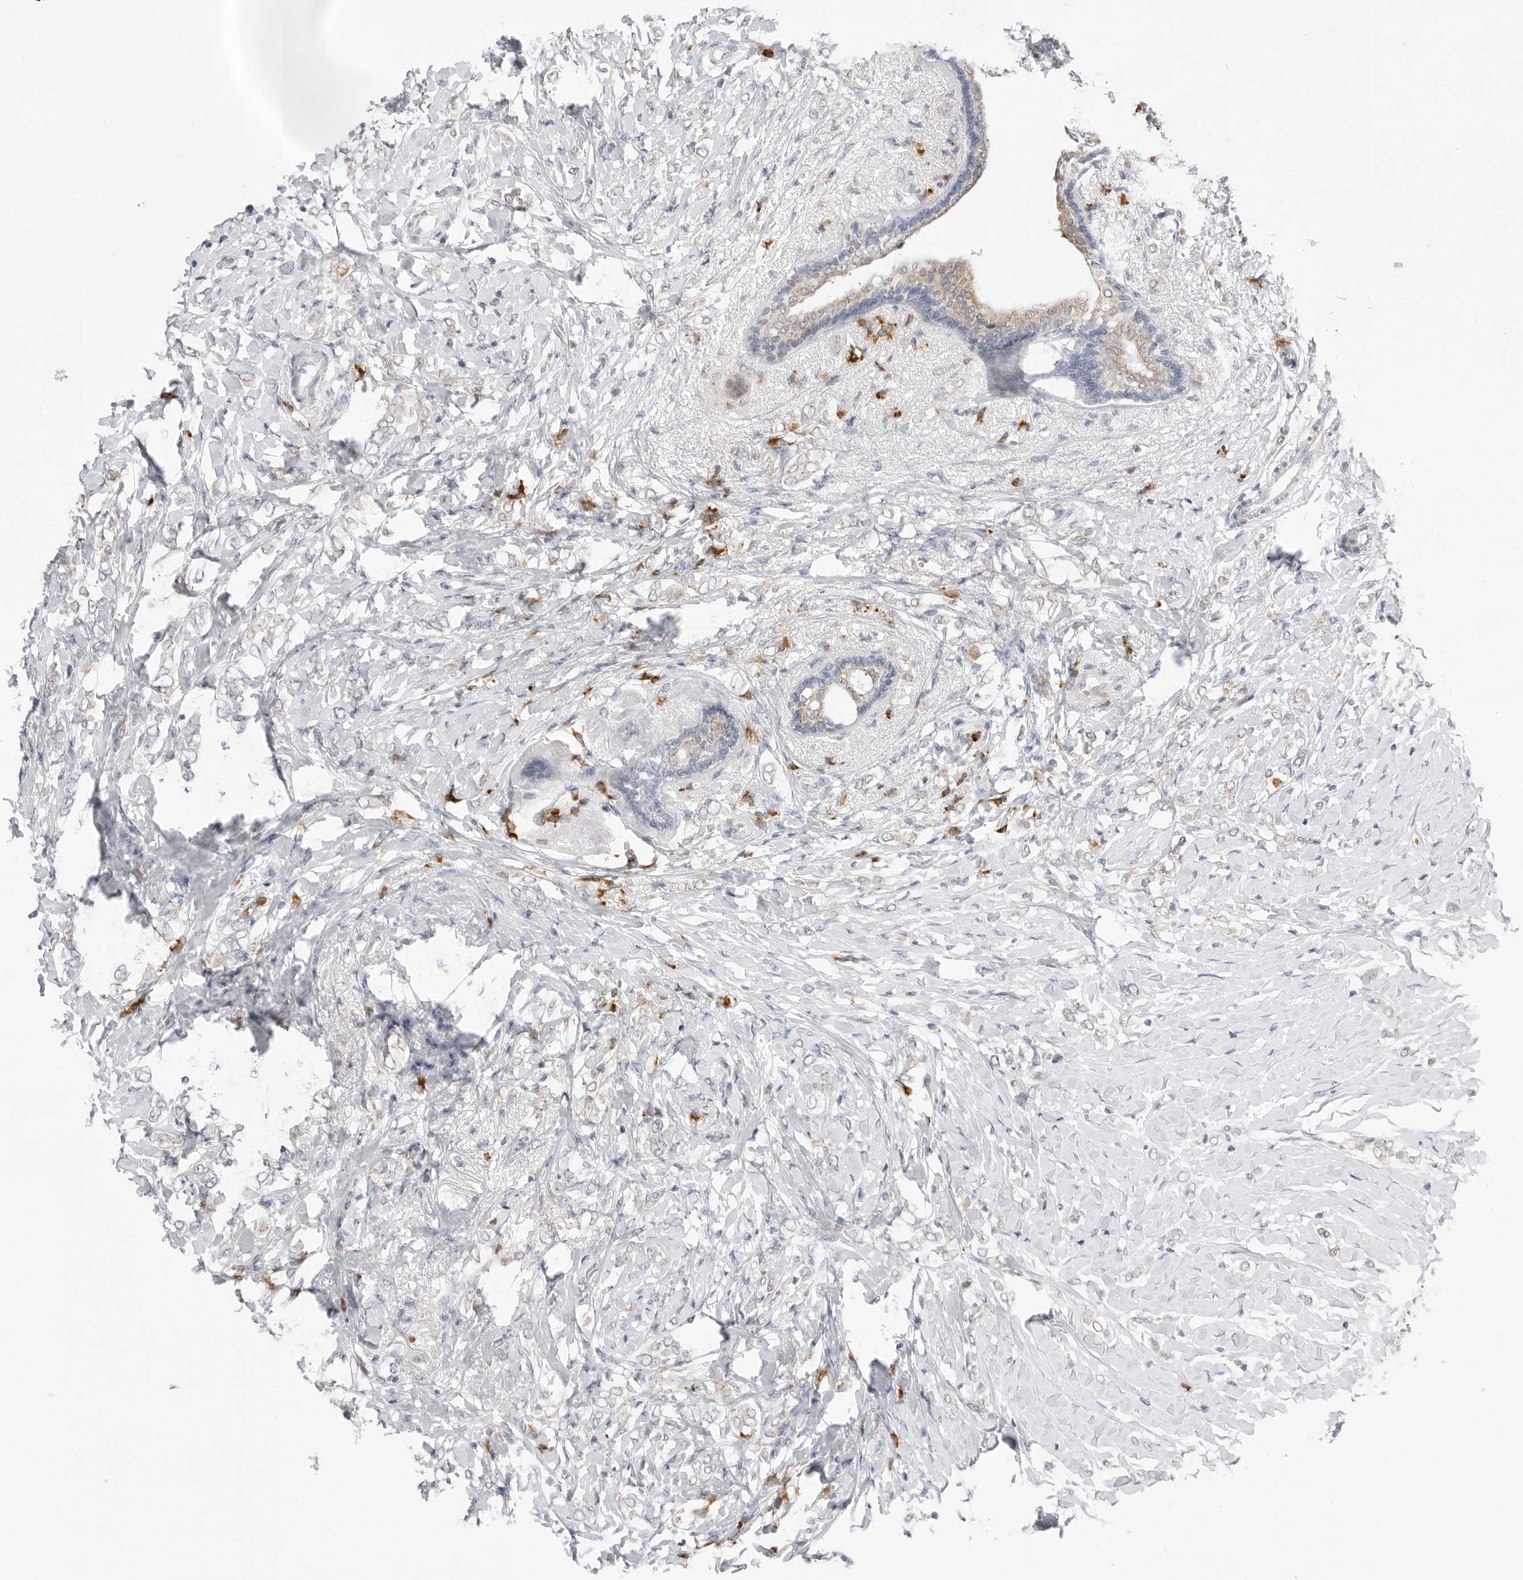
{"staining": {"intensity": "negative", "quantity": "none", "location": "none"}, "tissue": "breast cancer", "cell_type": "Tumor cells", "image_type": "cancer", "snomed": [{"axis": "morphology", "description": "Normal tissue, NOS"}, {"axis": "morphology", "description": "Lobular carcinoma"}, {"axis": "topography", "description": "Breast"}], "caption": "There is no significant expression in tumor cells of breast cancer (lobular carcinoma). (DAB (3,3'-diaminobenzidine) immunohistochemistry (IHC) visualized using brightfield microscopy, high magnification).", "gene": "RPN1", "patient": {"sex": "female", "age": 47}}